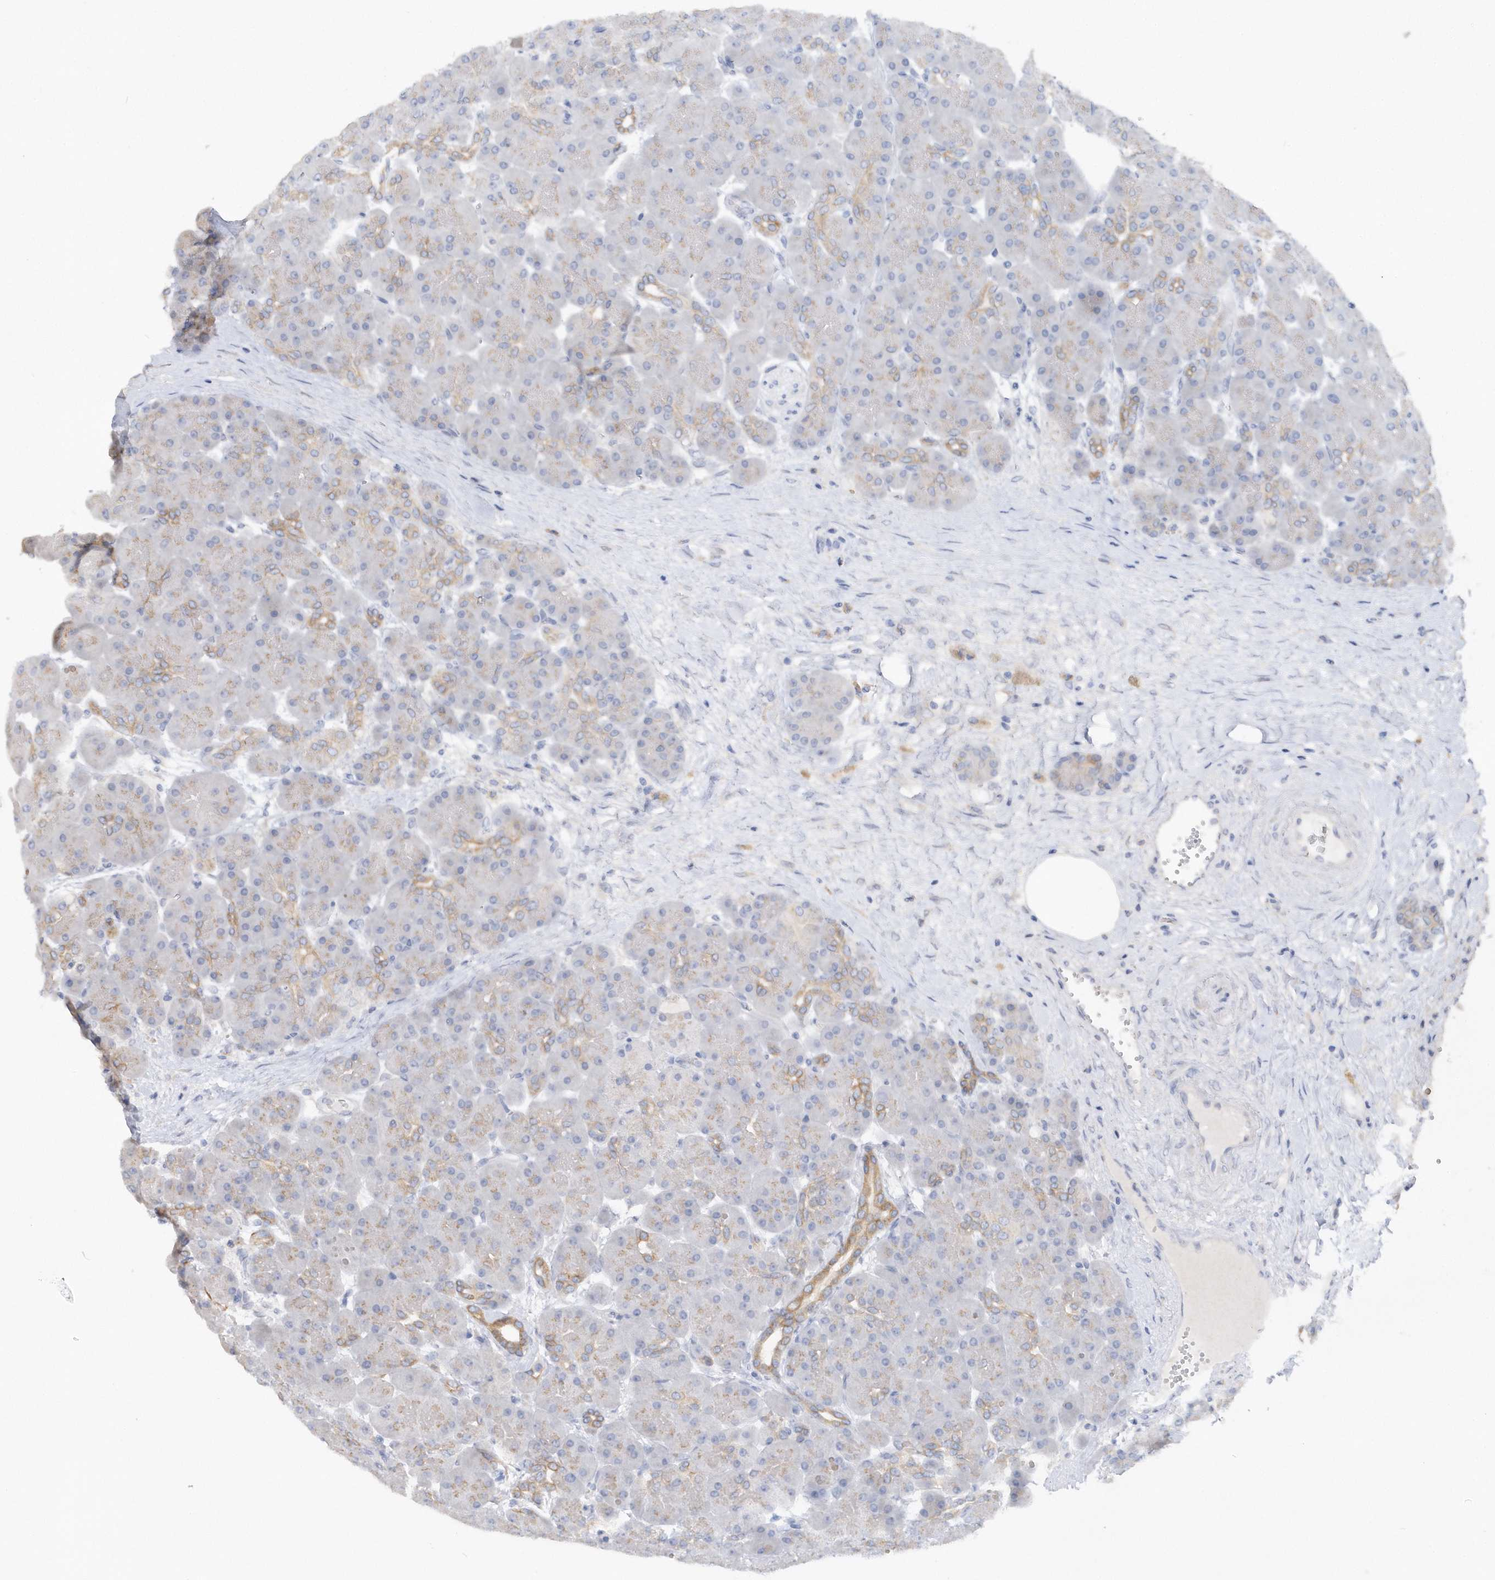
{"staining": {"intensity": "moderate", "quantity": "25%-75%", "location": "cytoplasmic/membranous"}, "tissue": "pancreas", "cell_type": "Exocrine glandular cells", "image_type": "normal", "snomed": [{"axis": "morphology", "description": "Normal tissue, NOS"}, {"axis": "topography", "description": "Pancreas"}], "caption": "IHC of normal human pancreas demonstrates medium levels of moderate cytoplasmic/membranous expression in approximately 25%-75% of exocrine glandular cells. Using DAB (3,3'-diaminobenzidine) (brown) and hematoxylin (blue) stains, captured at high magnification using brightfield microscopy.", "gene": "RPEL1", "patient": {"sex": "male", "age": 66}}